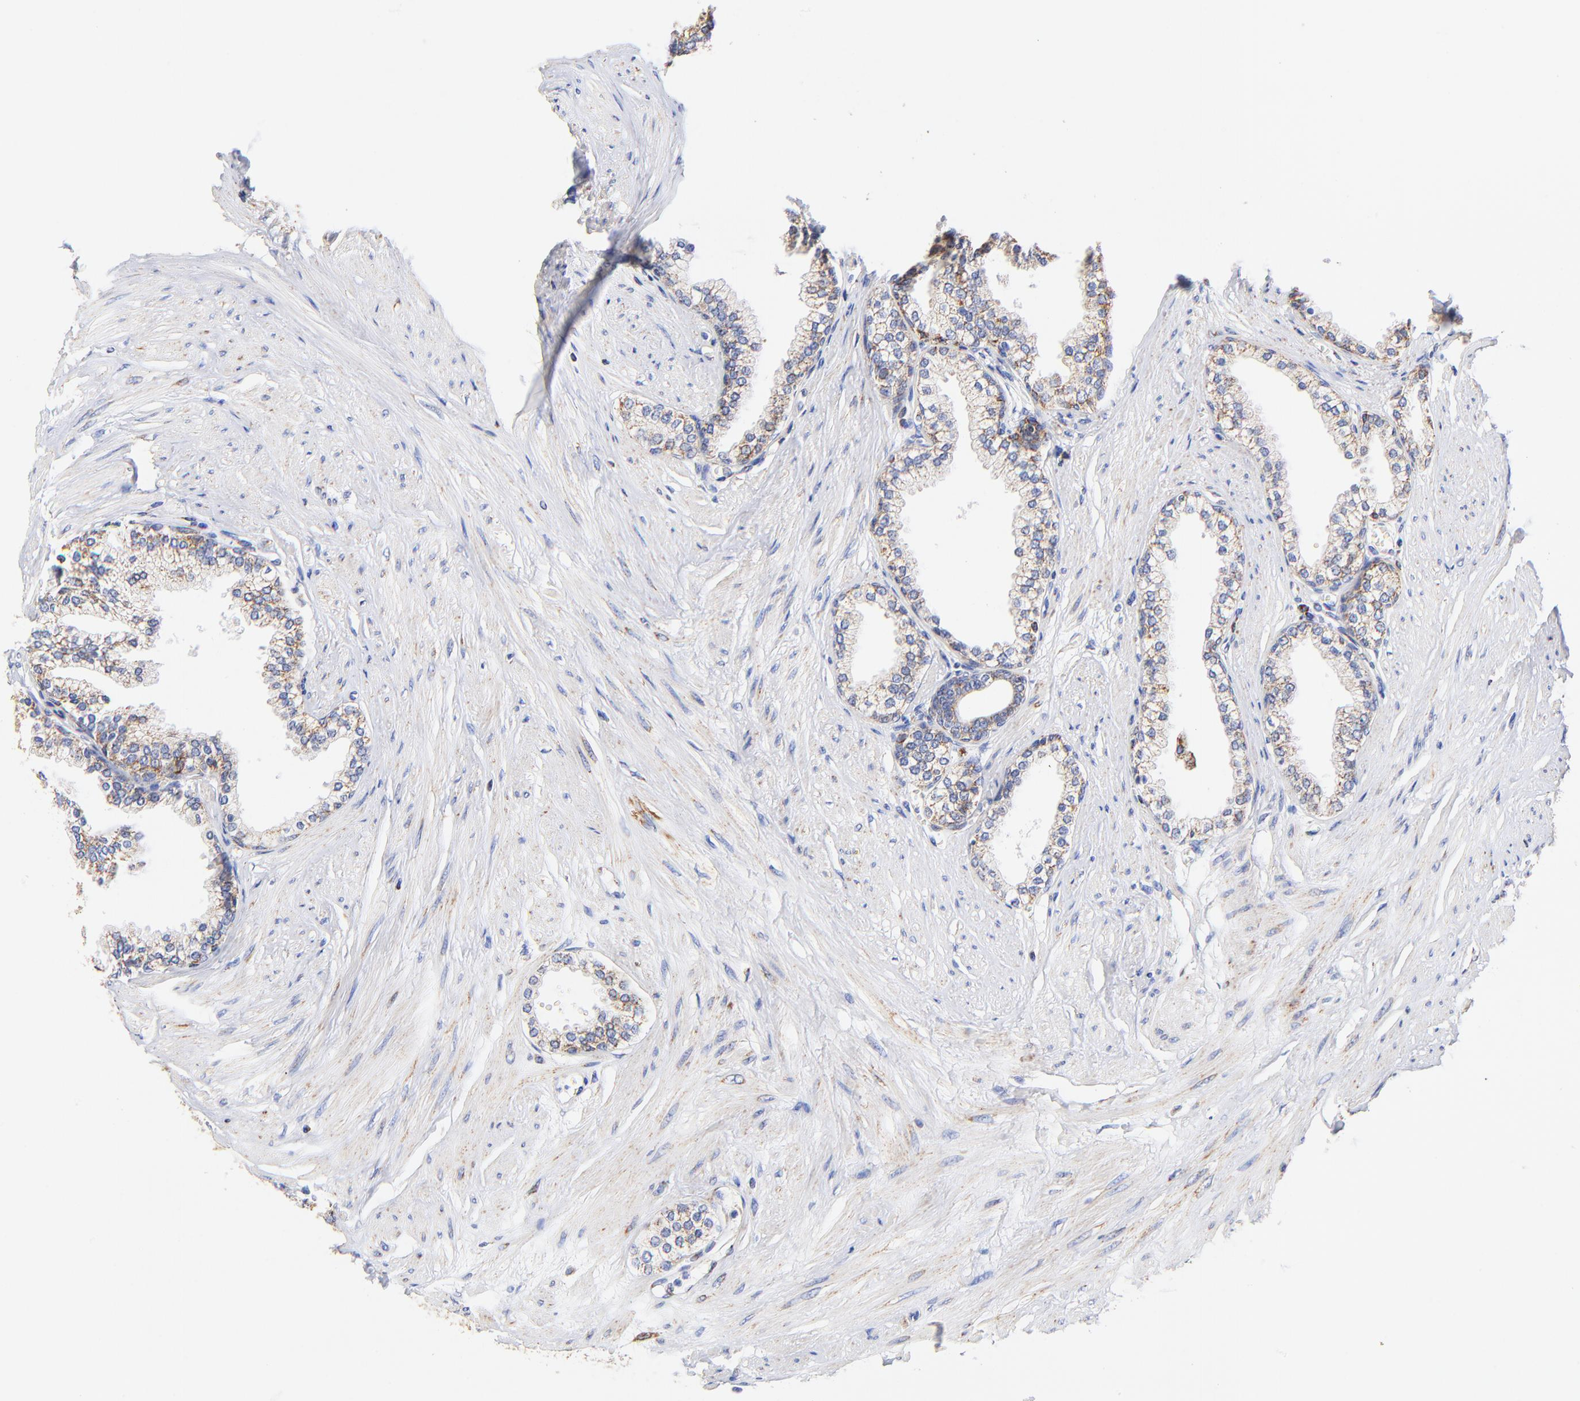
{"staining": {"intensity": "moderate", "quantity": "25%-75%", "location": "cytoplasmic/membranous"}, "tissue": "prostate", "cell_type": "Glandular cells", "image_type": "normal", "snomed": [{"axis": "morphology", "description": "Normal tissue, NOS"}, {"axis": "topography", "description": "Prostate"}], "caption": "A medium amount of moderate cytoplasmic/membranous staining is present in about 25%-75% of glandular cells in benign prostate. (brown staining indicates protein expression, while blue staining denotes nuclei).", "gene": "ATP5F1D", "patient": {"sex": "male", "age": 64}}